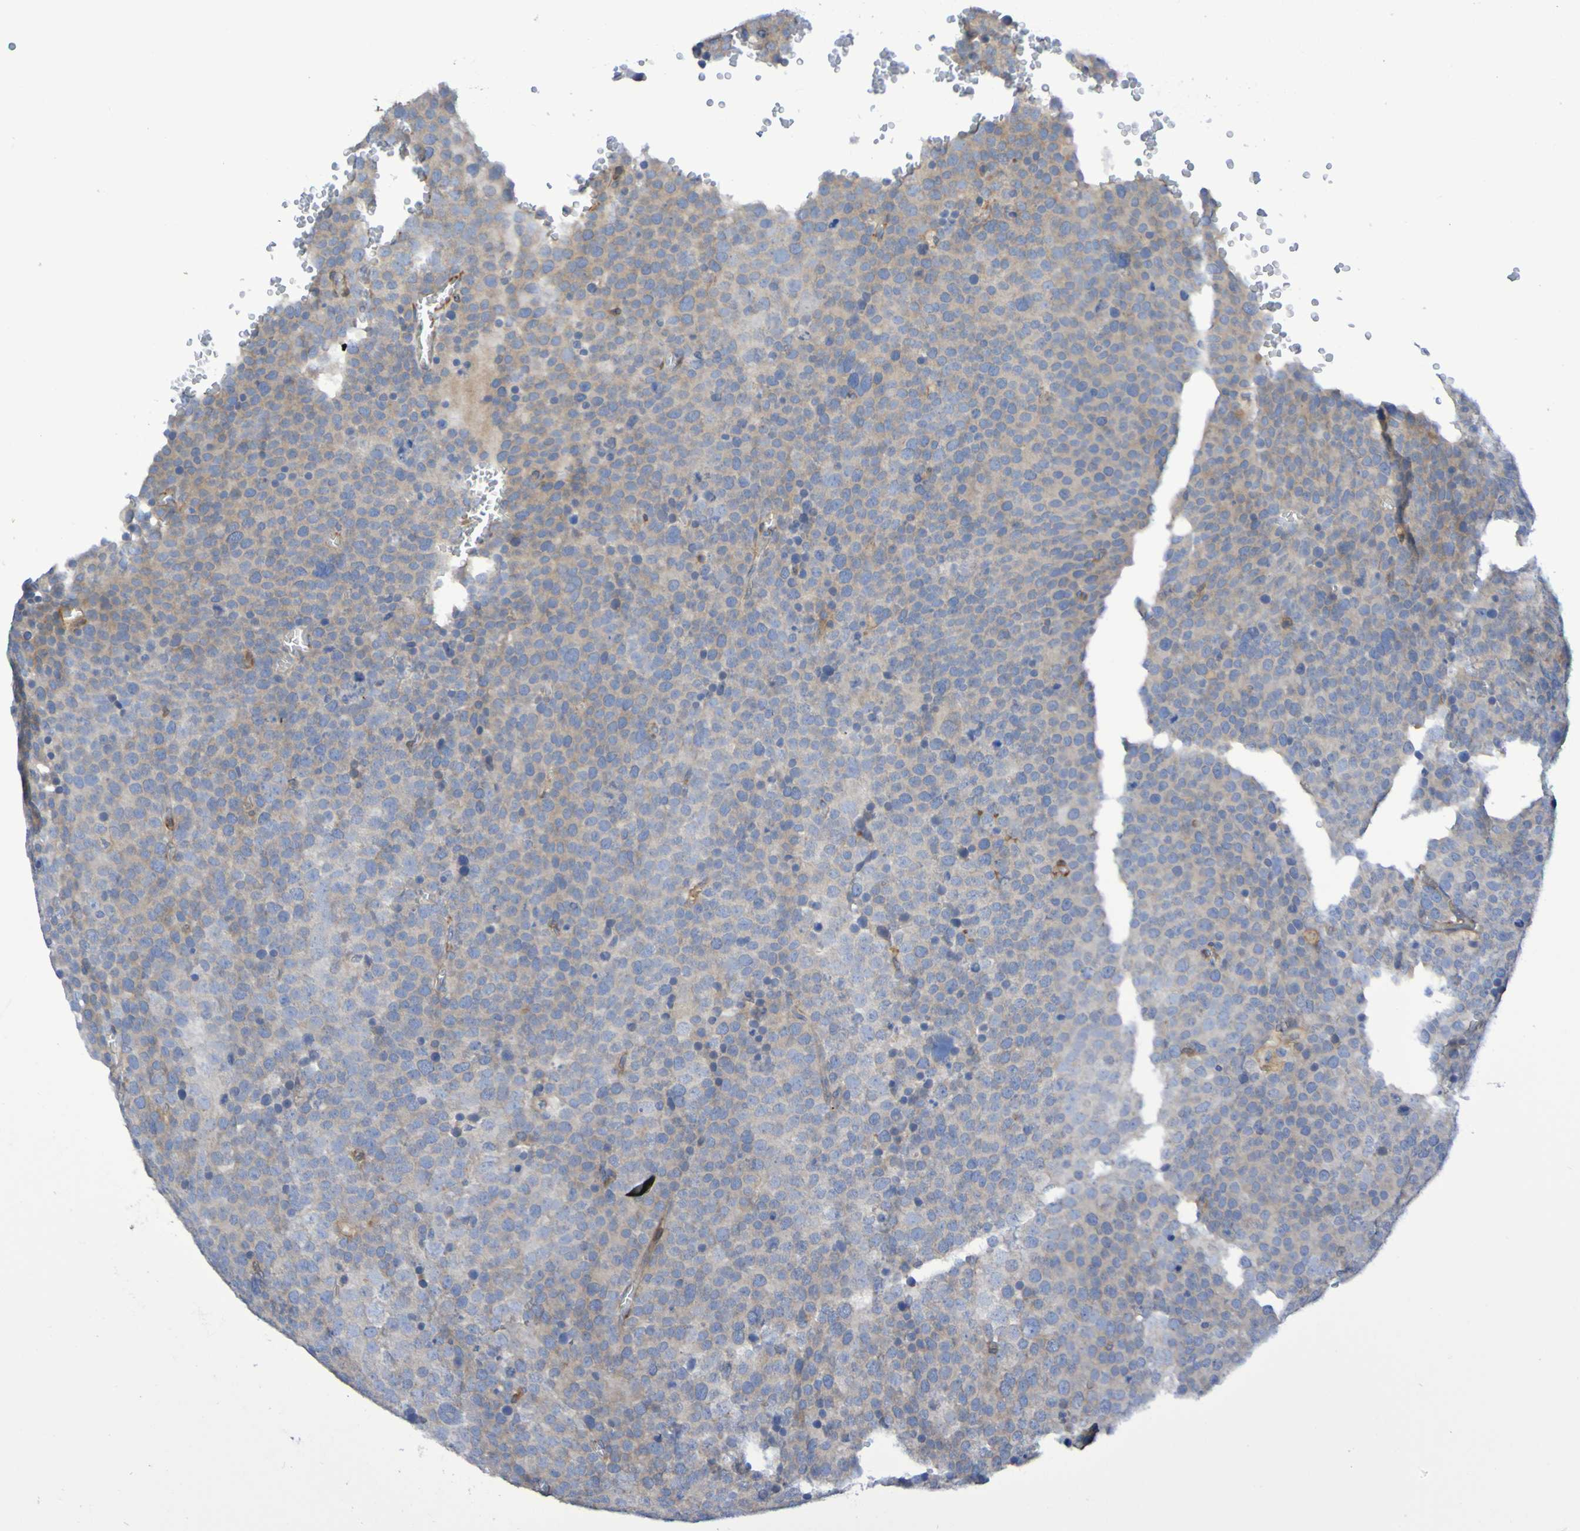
{"staining": {"intensity": "weak", "quantity": "<25%", "location": "cytoplasmic/membranous"}, "tissue": "testis cancer", "cell_type": "Tumor cells", "image_type": "cancer", "snomed": [{"axis": "morphology", "description": "Seminoma, NOS"}, {"axis": "topography", "description": "Testis"}], "caption": "This is an IHC histopathology image of testis seminoma. There is no staining in tumor cells.", "gene": "SCRG1", "patient": {"sex": "male", "age": 71}}